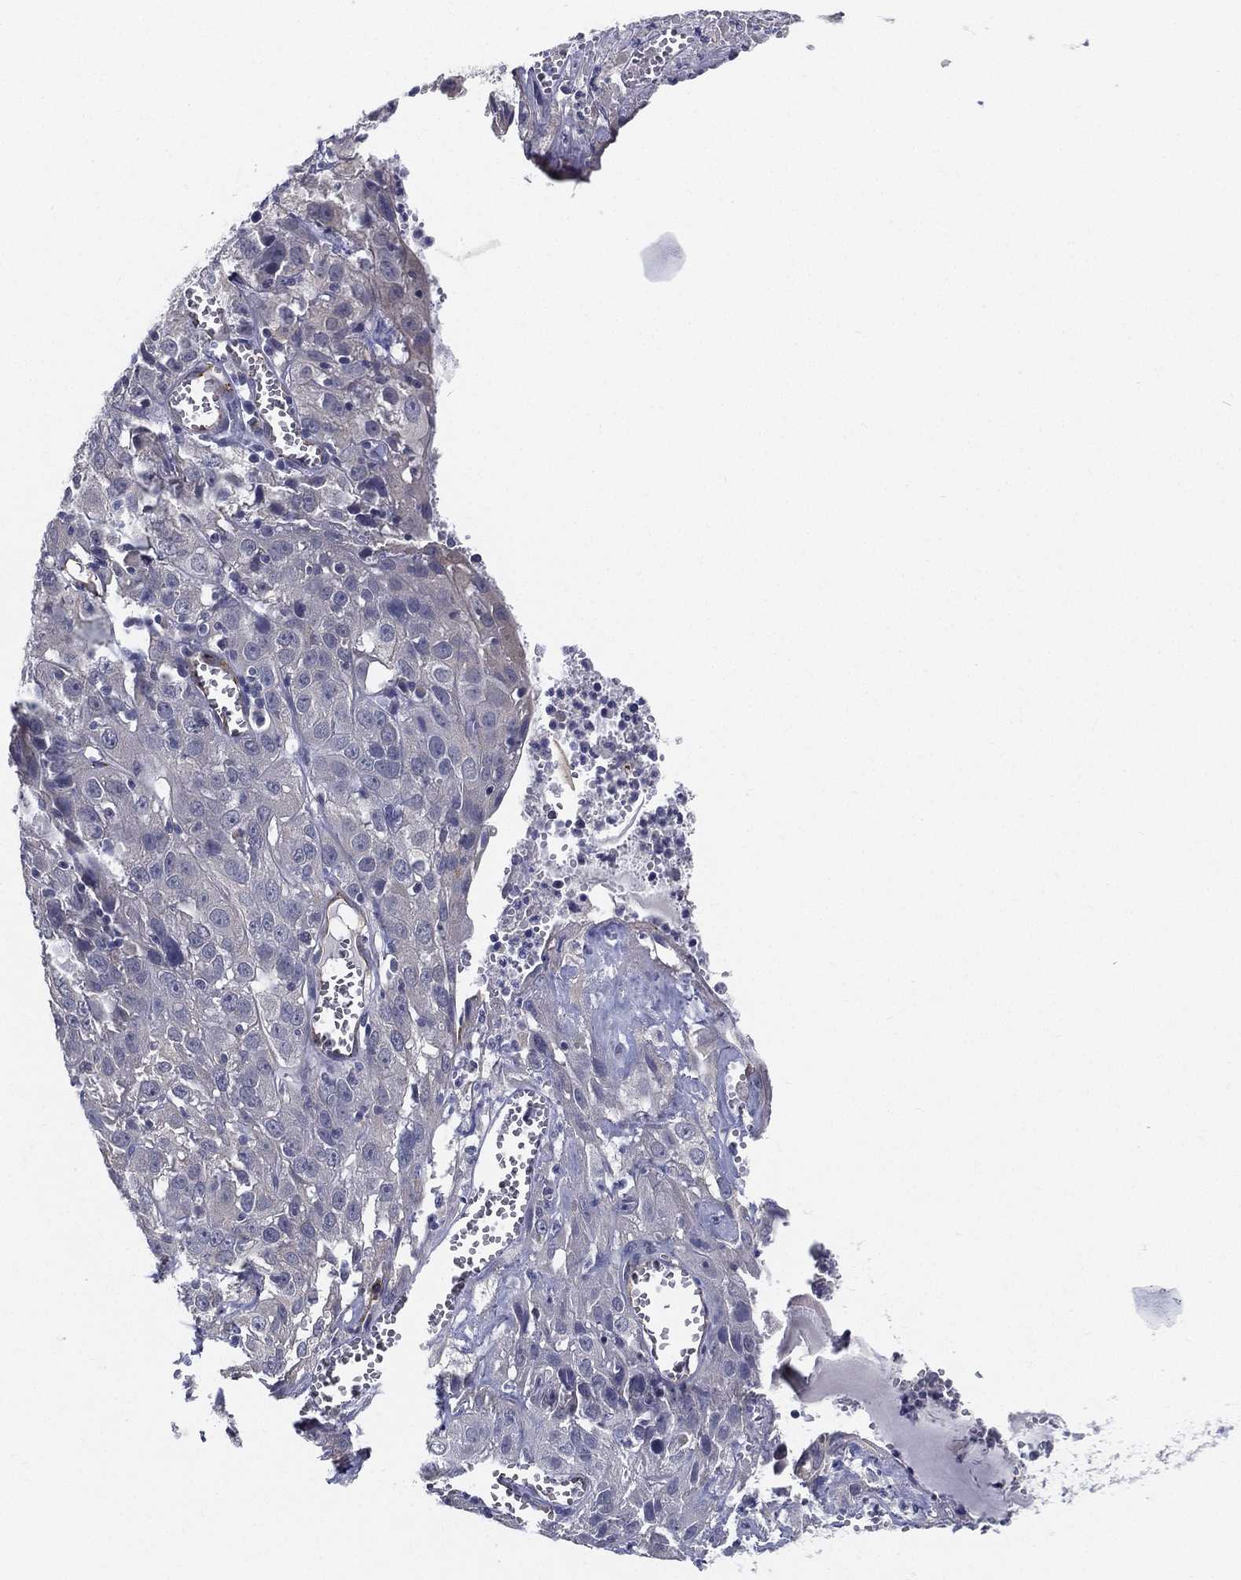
{"staining": {"intensity": "negative", "quantity": "none", "location": "none"}, "tissue": "cervical cancer", "cell_type": "Tumor cells", "image_type": "cancer", "snomed": [{"axis": "morphology", "description": "Squamous cell carcinoma, NOS"}, {"axis": "topography", "description": "Cervix"}], "caption": "Image shows no significant protein expression in tumor cells of cervical squamous cell carcinoma.", "gene": "LRRC56", "patient": {"sex": "female", "age": 32}}